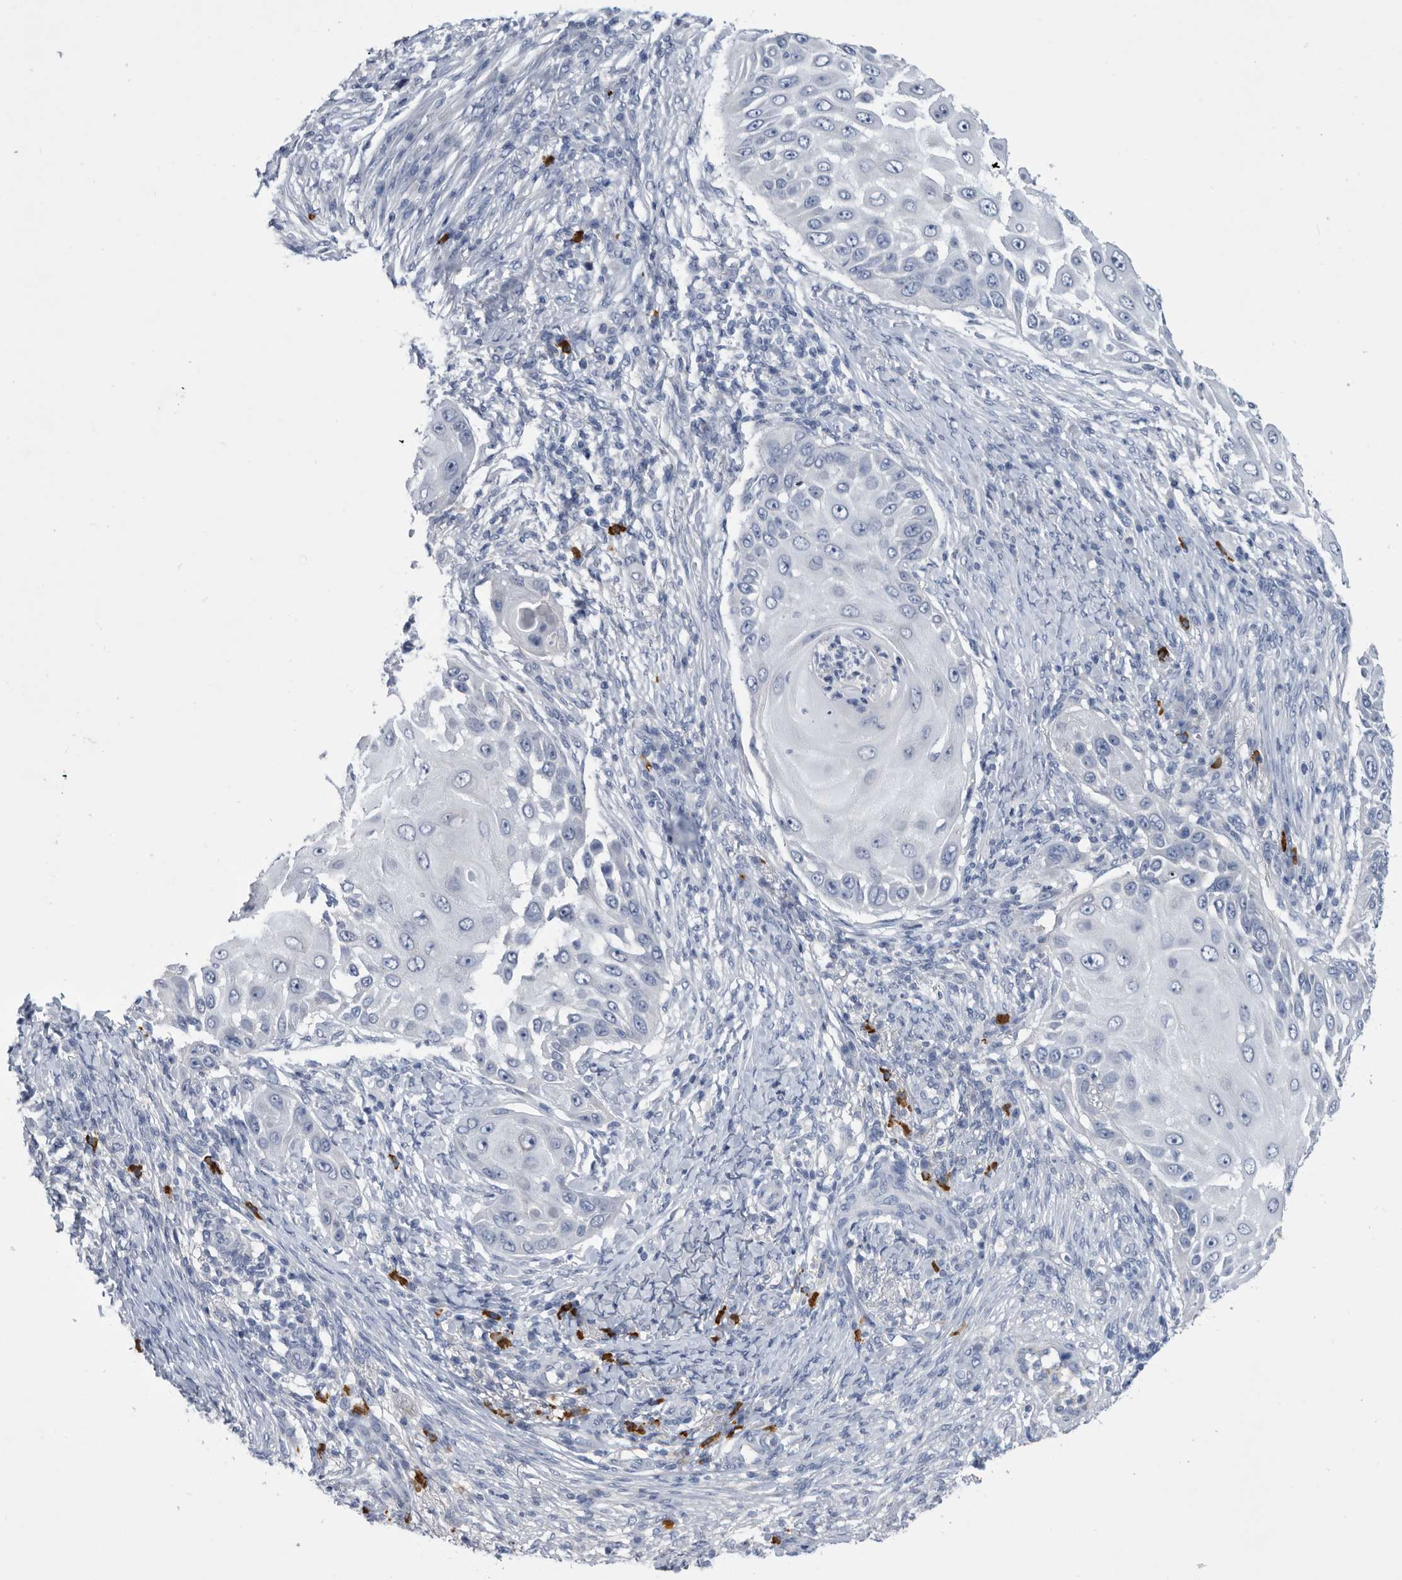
{"staining": {"intensity": "negative", "quantity": "none", "location": "none"}, "tissue": "skin cancer", "cell_type": "Tumor cells", "image_type": "cancer", "snomed": [{"axis": "morphology", "description": "Squamous cell carcinoma, NOS"}, {"axis": "topography", "description": "Skin"}], "caption": "Skin cancer was stained to show a protein in brown. There is no significant staining in tumor cells.", "gene": "BTBD6", "patient": {"sex": "female", "age": 44}}